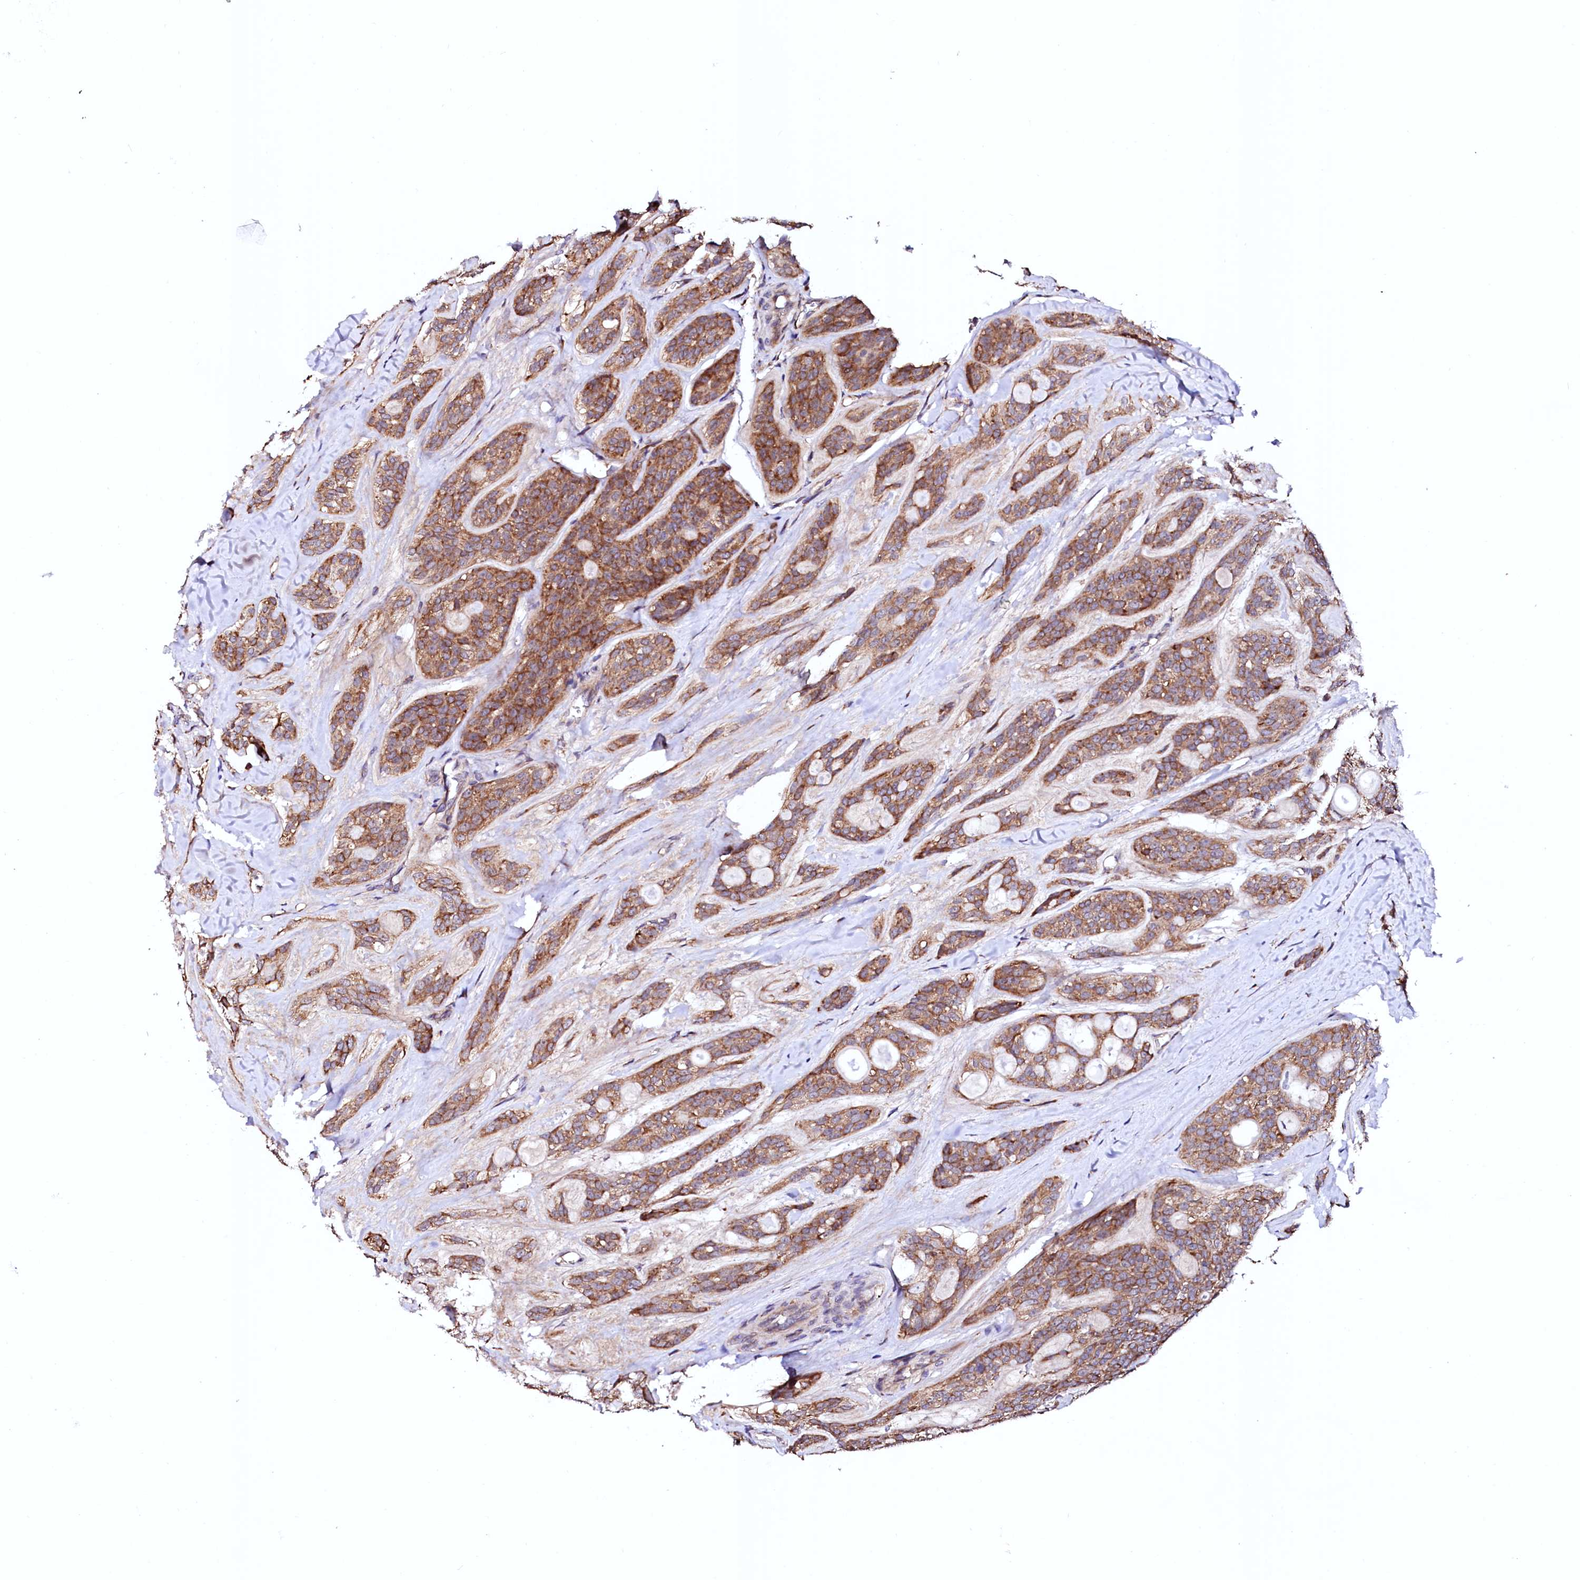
{"staining": {"intensity": "moderate", "quantity": ">75%", "location": "cytoplasmic/membranous"}, "tissue": "head and neck cancer", "cell_type": "Tumor cells", "image_type": "cancer", "snomed": [{"axis": "morphology", "description": "Adenocarcinoma, NOS"}, {"axis": "topography", "description": "Head-Neck"}], "caption": "An IHC micrograph of tumor tissue is shown. Protein staining in brown labels moderate cytoplasmic/membranous positivity in head and neck cancer (adenocarcinoma) within tumor cells.", "gene": "UBE3C", "patient": {"sex": "male", "age": 66}}